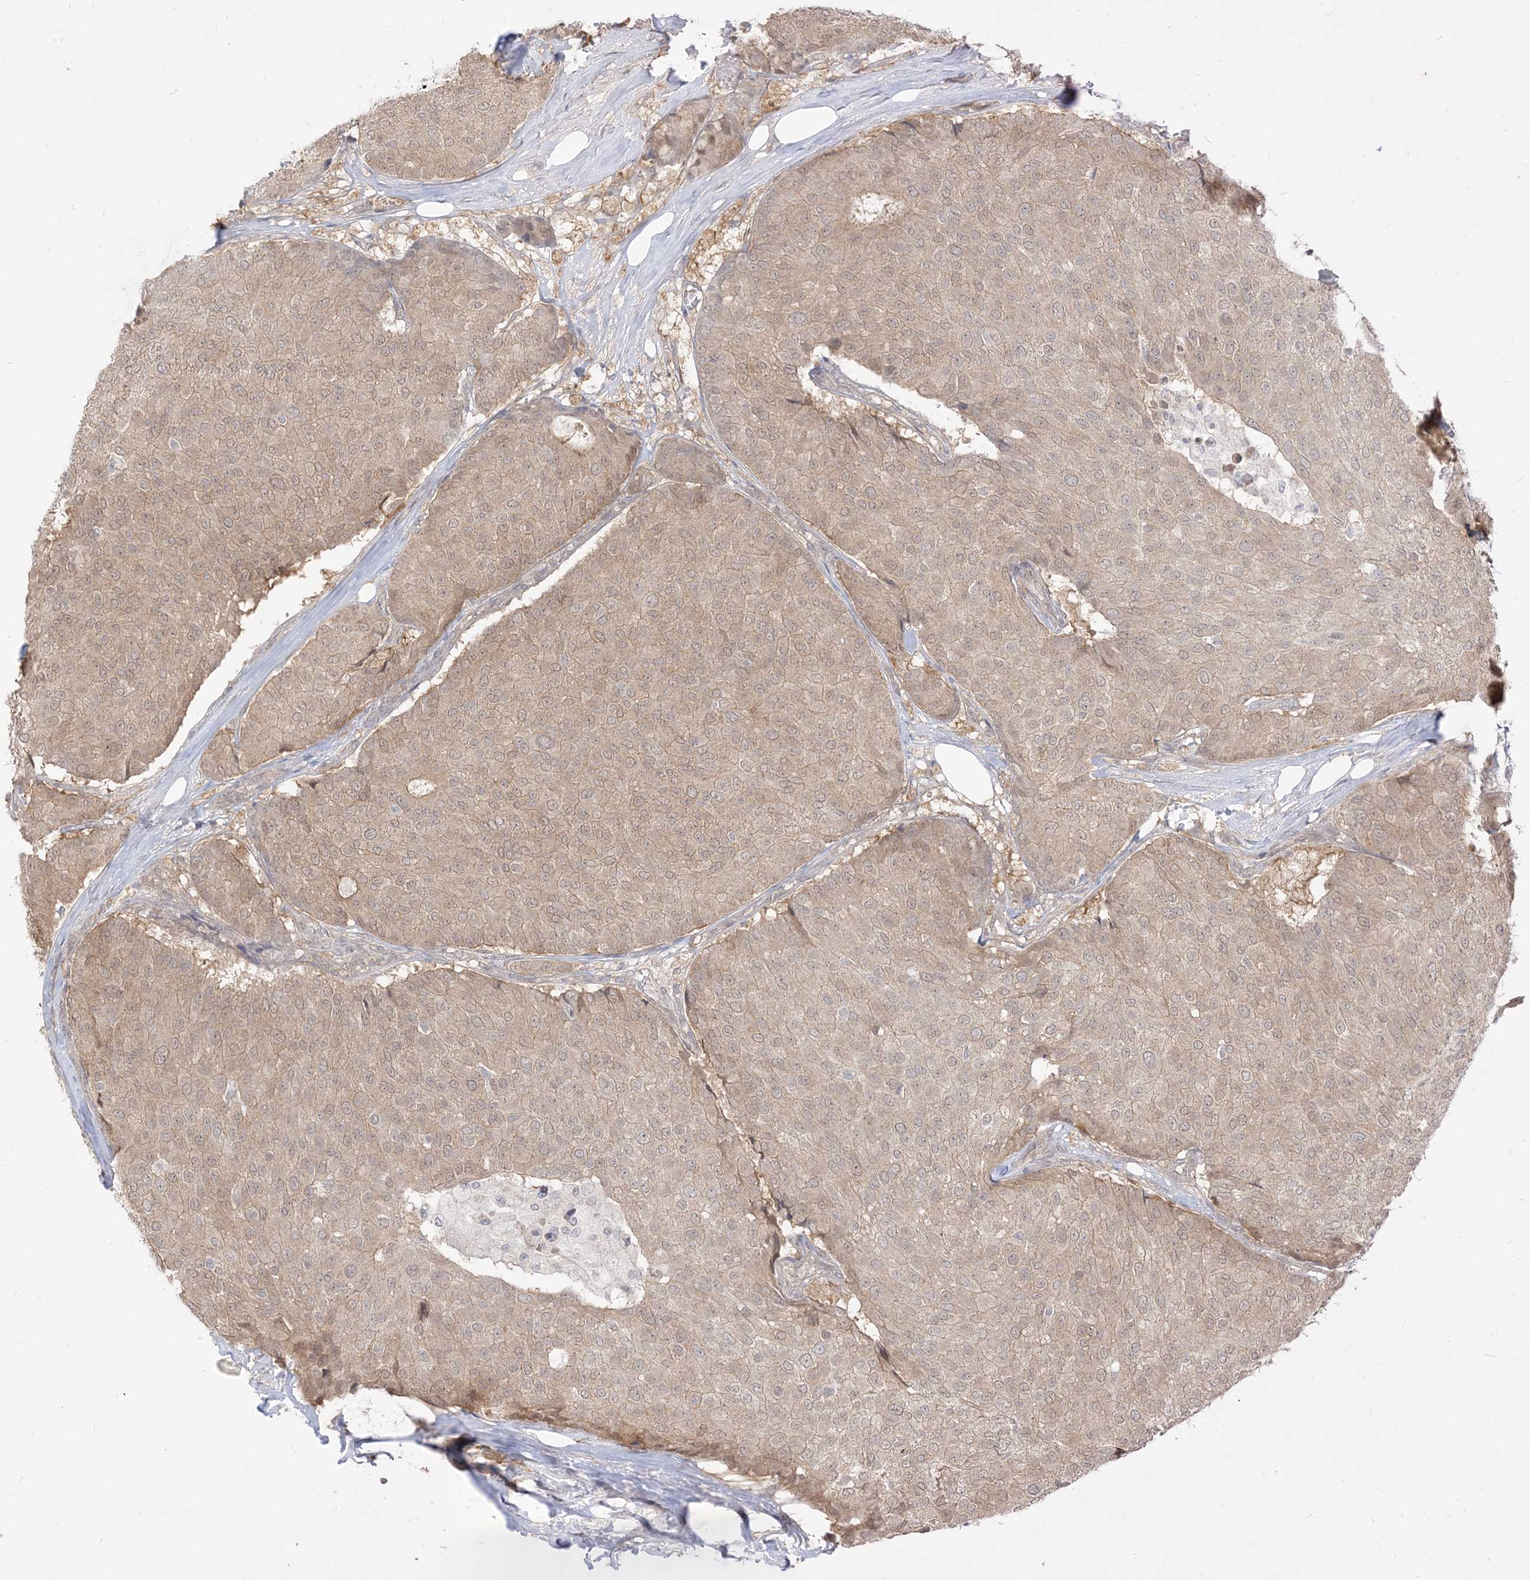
{"staining": {"intensity": "weak", "quantity": "25%-75%", "location": "cytoplasmic/membranous"}, "tissue": "breast cancer", "cell_type": "Tumor cells", "image_type": "cancer", "snomed": [{"axis": "morphology", "description": "Duct carcinoma"}, {"axis": "topography", "description": "Breast"}], "caption": "Immunohistochemistry micrograph of neoplastic tissue: breast cancer stained using IHC displays low levels of weak protein expression localized specifically in the cytoplasmic/membranous of tumor cells, appearing as a cytoplasmic/membranous brown color.", "gene": "TBCC", "patient": {"sex": "female", "age": 75}}